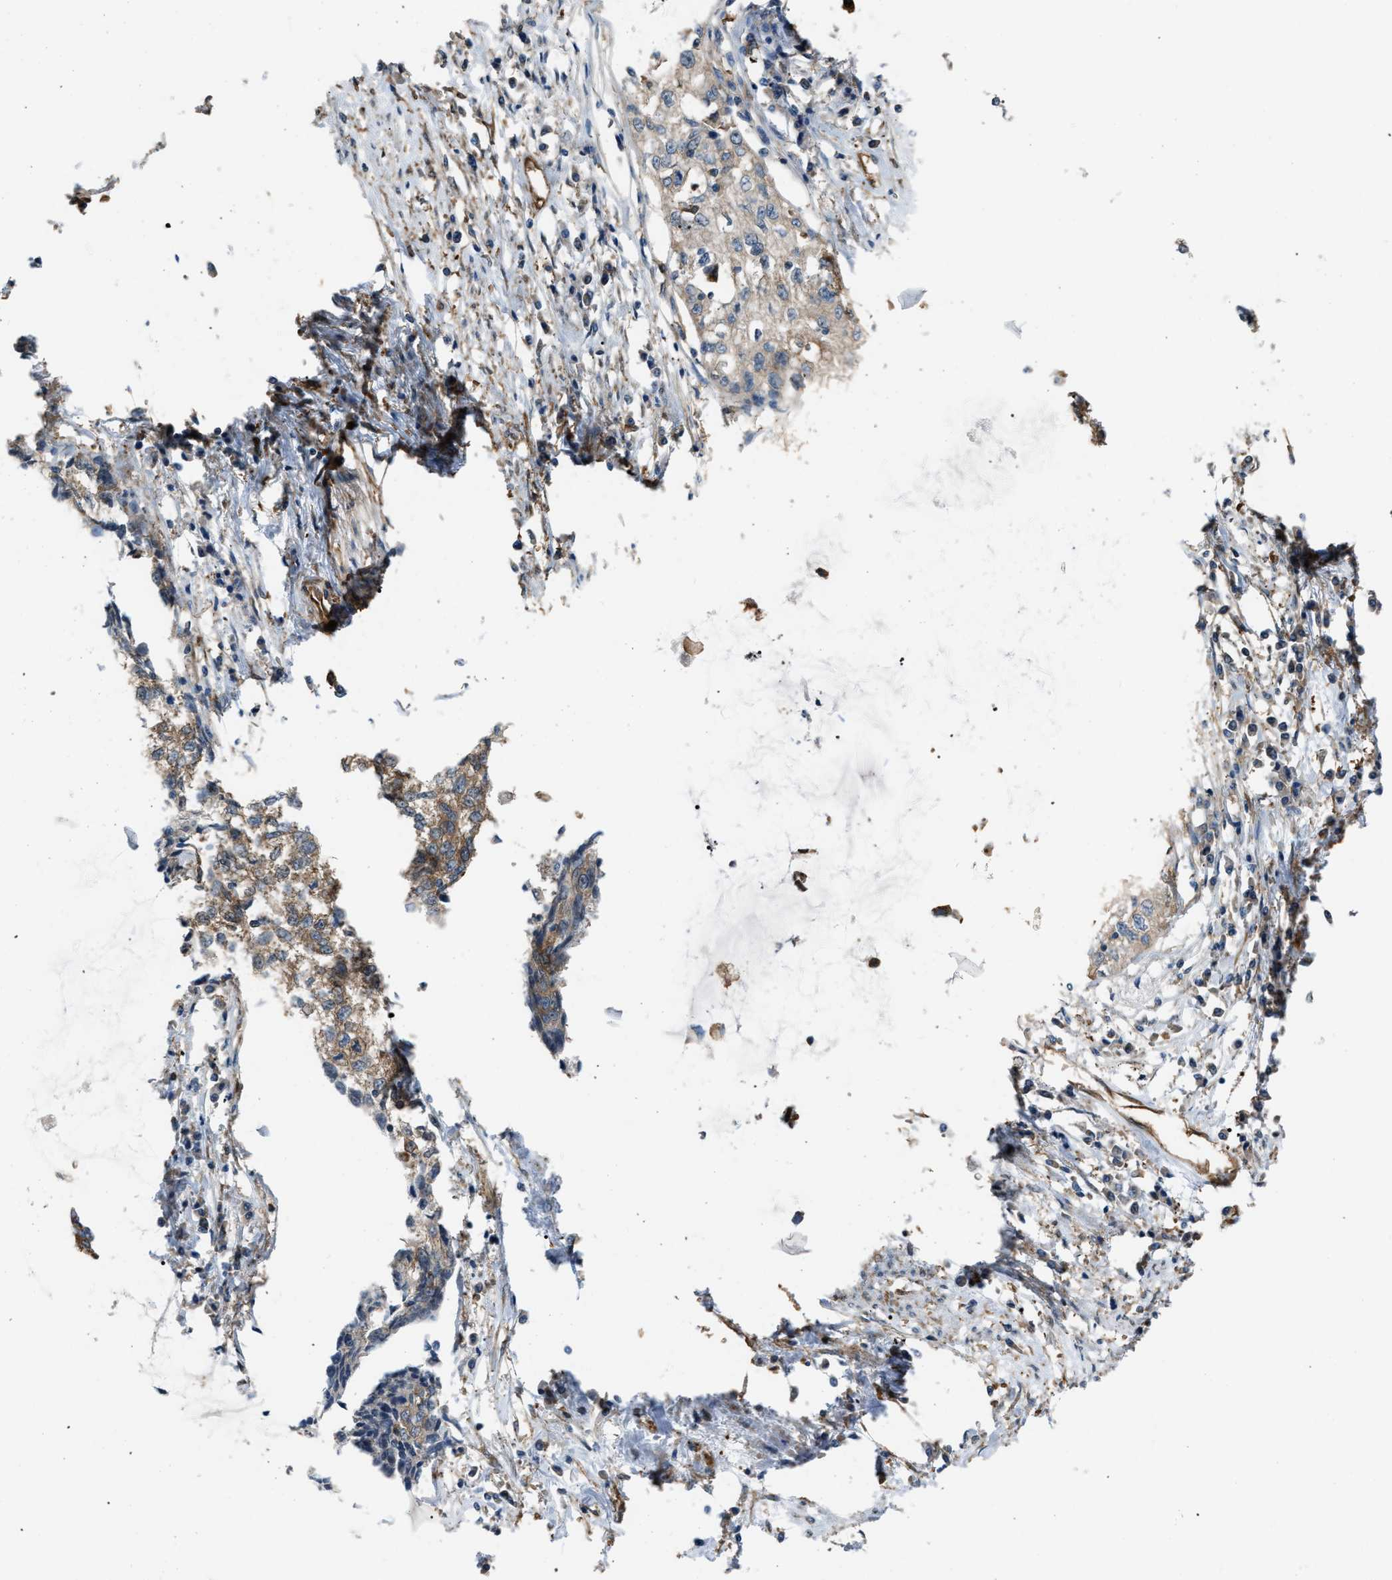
{"staining": {"intensity": "weak", "quantity": ">75%", "location": "cytoplasmic/membranous"}, "tissue": "cervical cancer", "cell_type": "Tumor cells", "image_type": "cancer", "snomed": [{"axis": "morphology", "description": "Squamous cell carcinoma, NOS"}, {"axis": "topography", "description": "Cervix"}], "caption": "Protein expression analysis of cervical cancer displays weak cytoplasmic/membranous staining in about >75% of tumor cells.", "gene": "PICALM", "patient": {"sex": "female", "age": 57}}